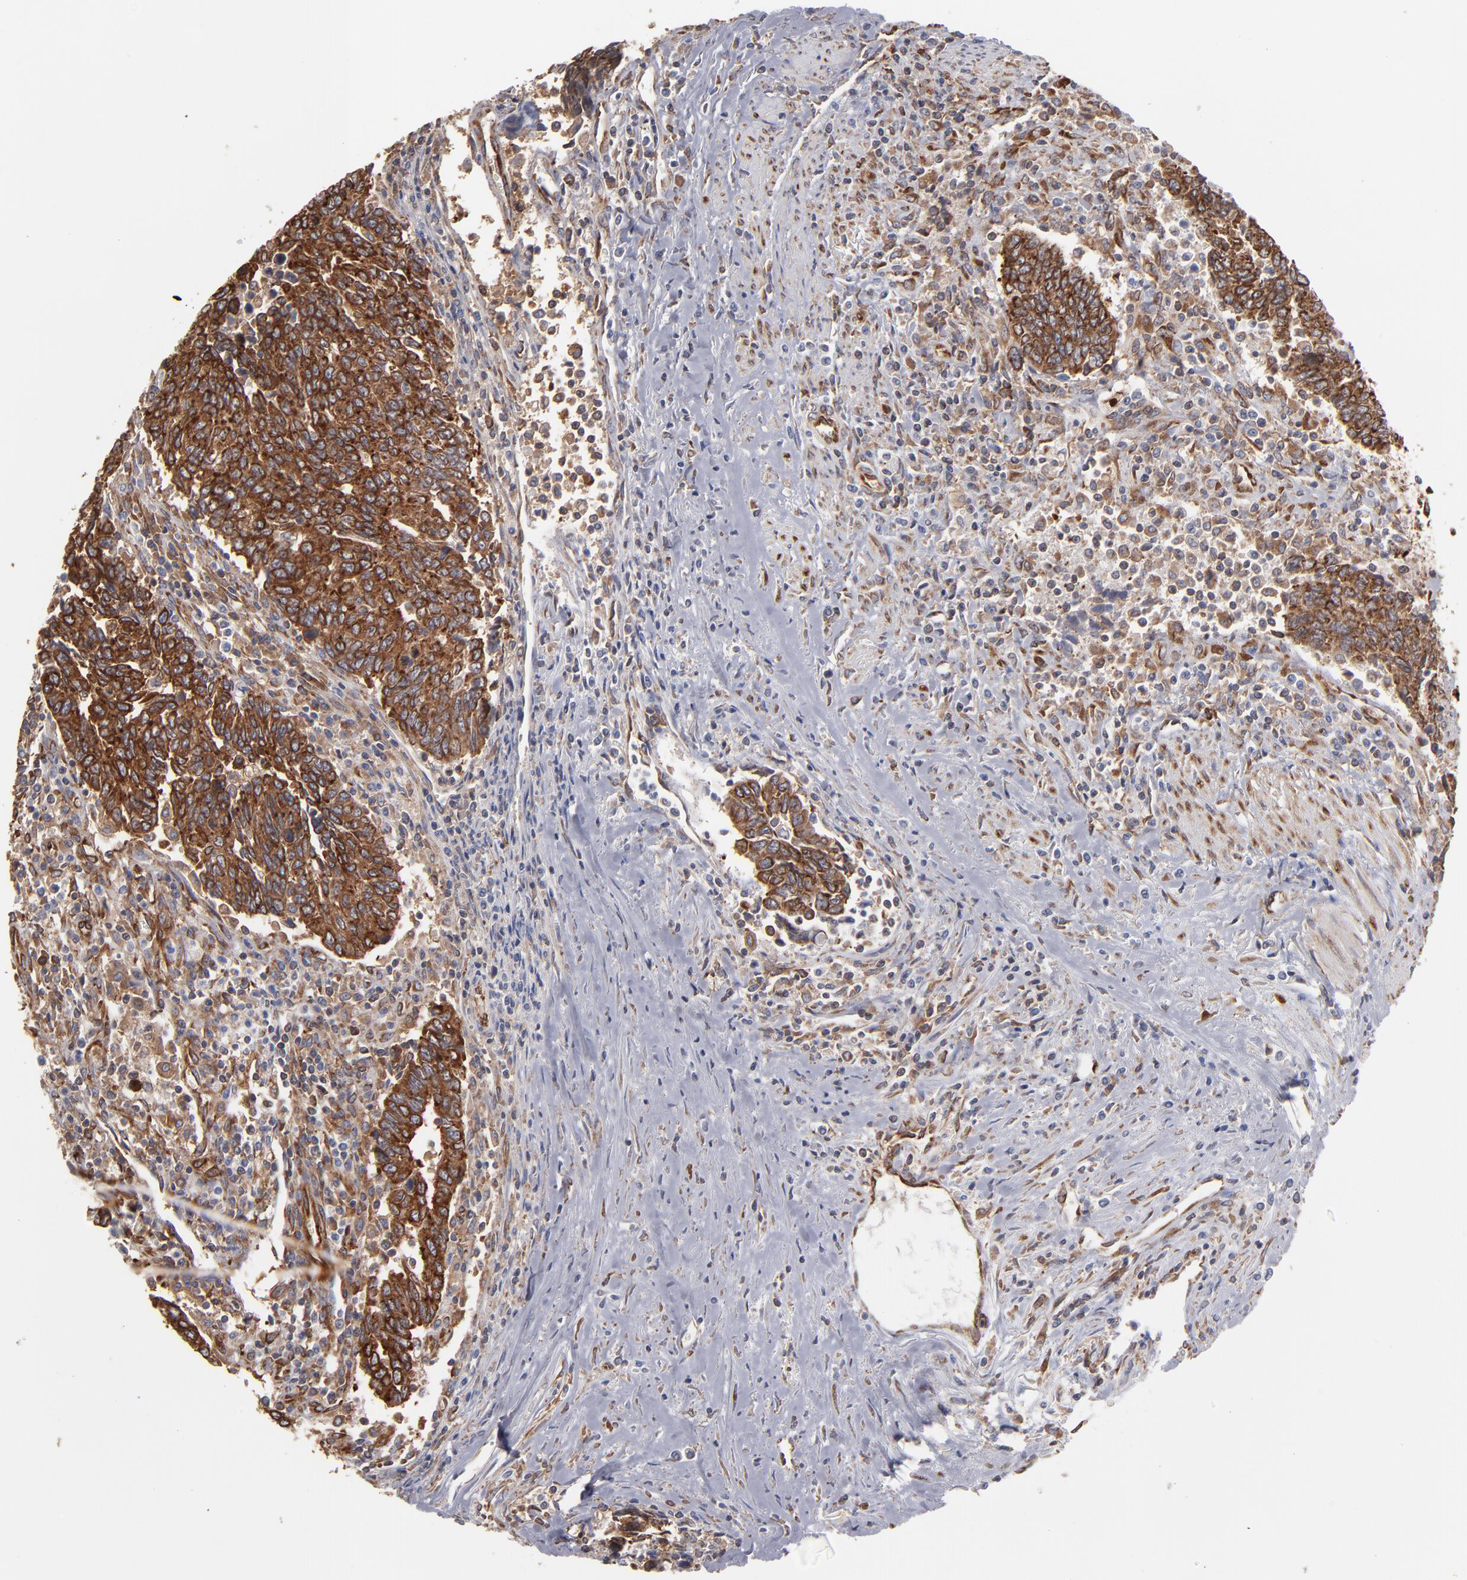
{"staining": {"intensity": "strong", "quantity": ">75%", "location": "cytoplasmic/membranous"}, "tissue": "urothelial cancer", "cell_type": "Tumor cells", "image_type": "cancer", "snomed": [{"axis": "morphology", "description": "Urothelial carcinoma, High grade"}, {"axis": "topography", "description": "Urinary bladder"}], "caption": "Human urothelial cancer stained for a protein (brown) displays strong cytoplasmic/membranous positive expression in about >75% of tumor cells.", "gene": "KTN1", "patient": {"sex": "male", "age": 86}}